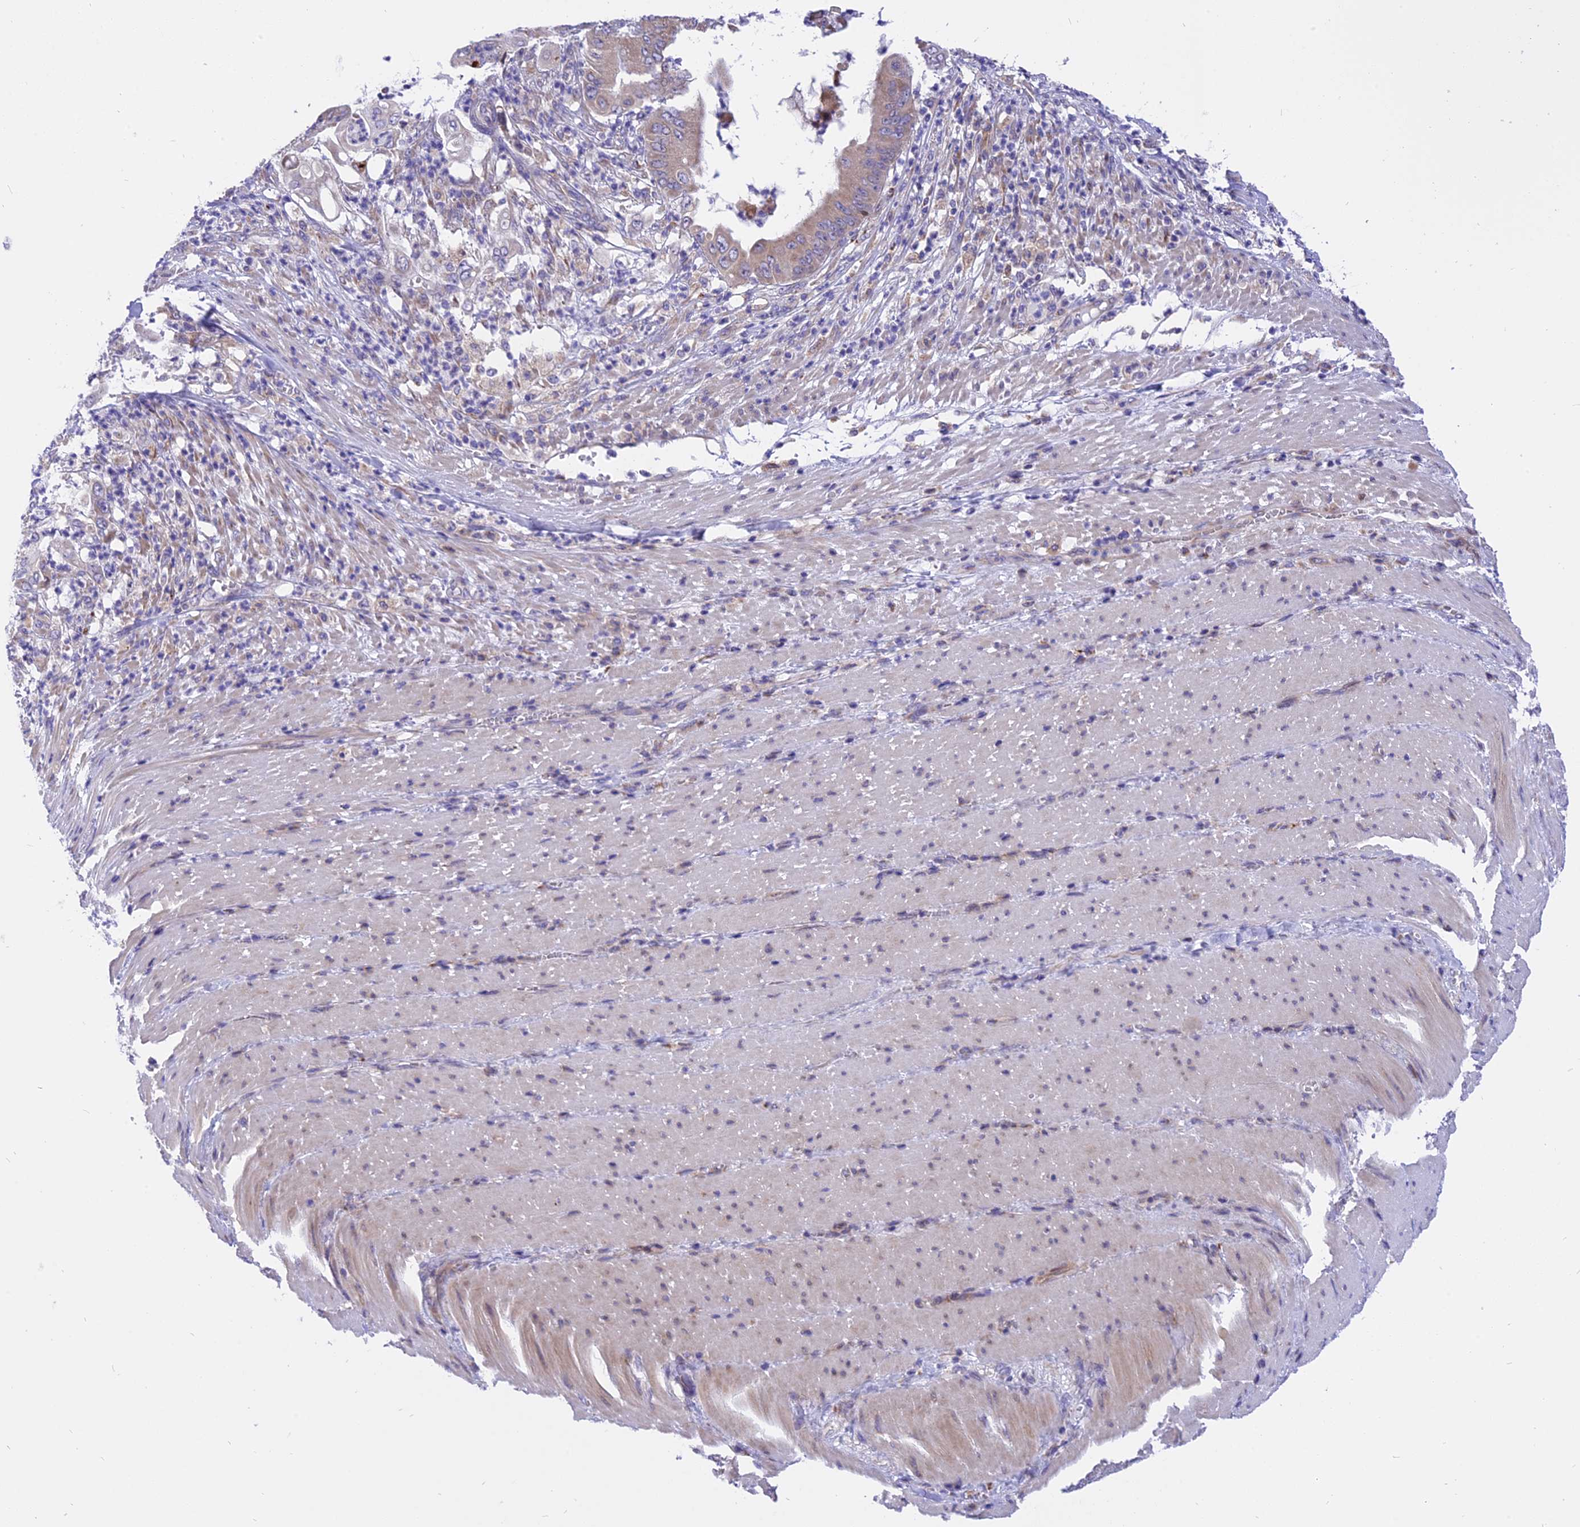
{"staining": {"intensity": "weak", "quantity": "<25%", "location": "cytoplasmic/membranous"}, "tissue": "pancreatic cancer", "cell_type": "Tumor cells", "image_type": "cancer", "snomed": [{"axis": "morphology", "description": "Adenocarcinoma, NOS"}, {"axis": "topography", "description": "Pancreas"}], "caption": "Immunohistochemistry (IHC) micrograph of neoplastic tissue: pancreatic cancer stained with DAB (3,3'-diaminobenzidine) shows no significant protein positivity in tumor cells.", "gene": "ARMCX6", "patient": {"sex": "female", "age": 77}}